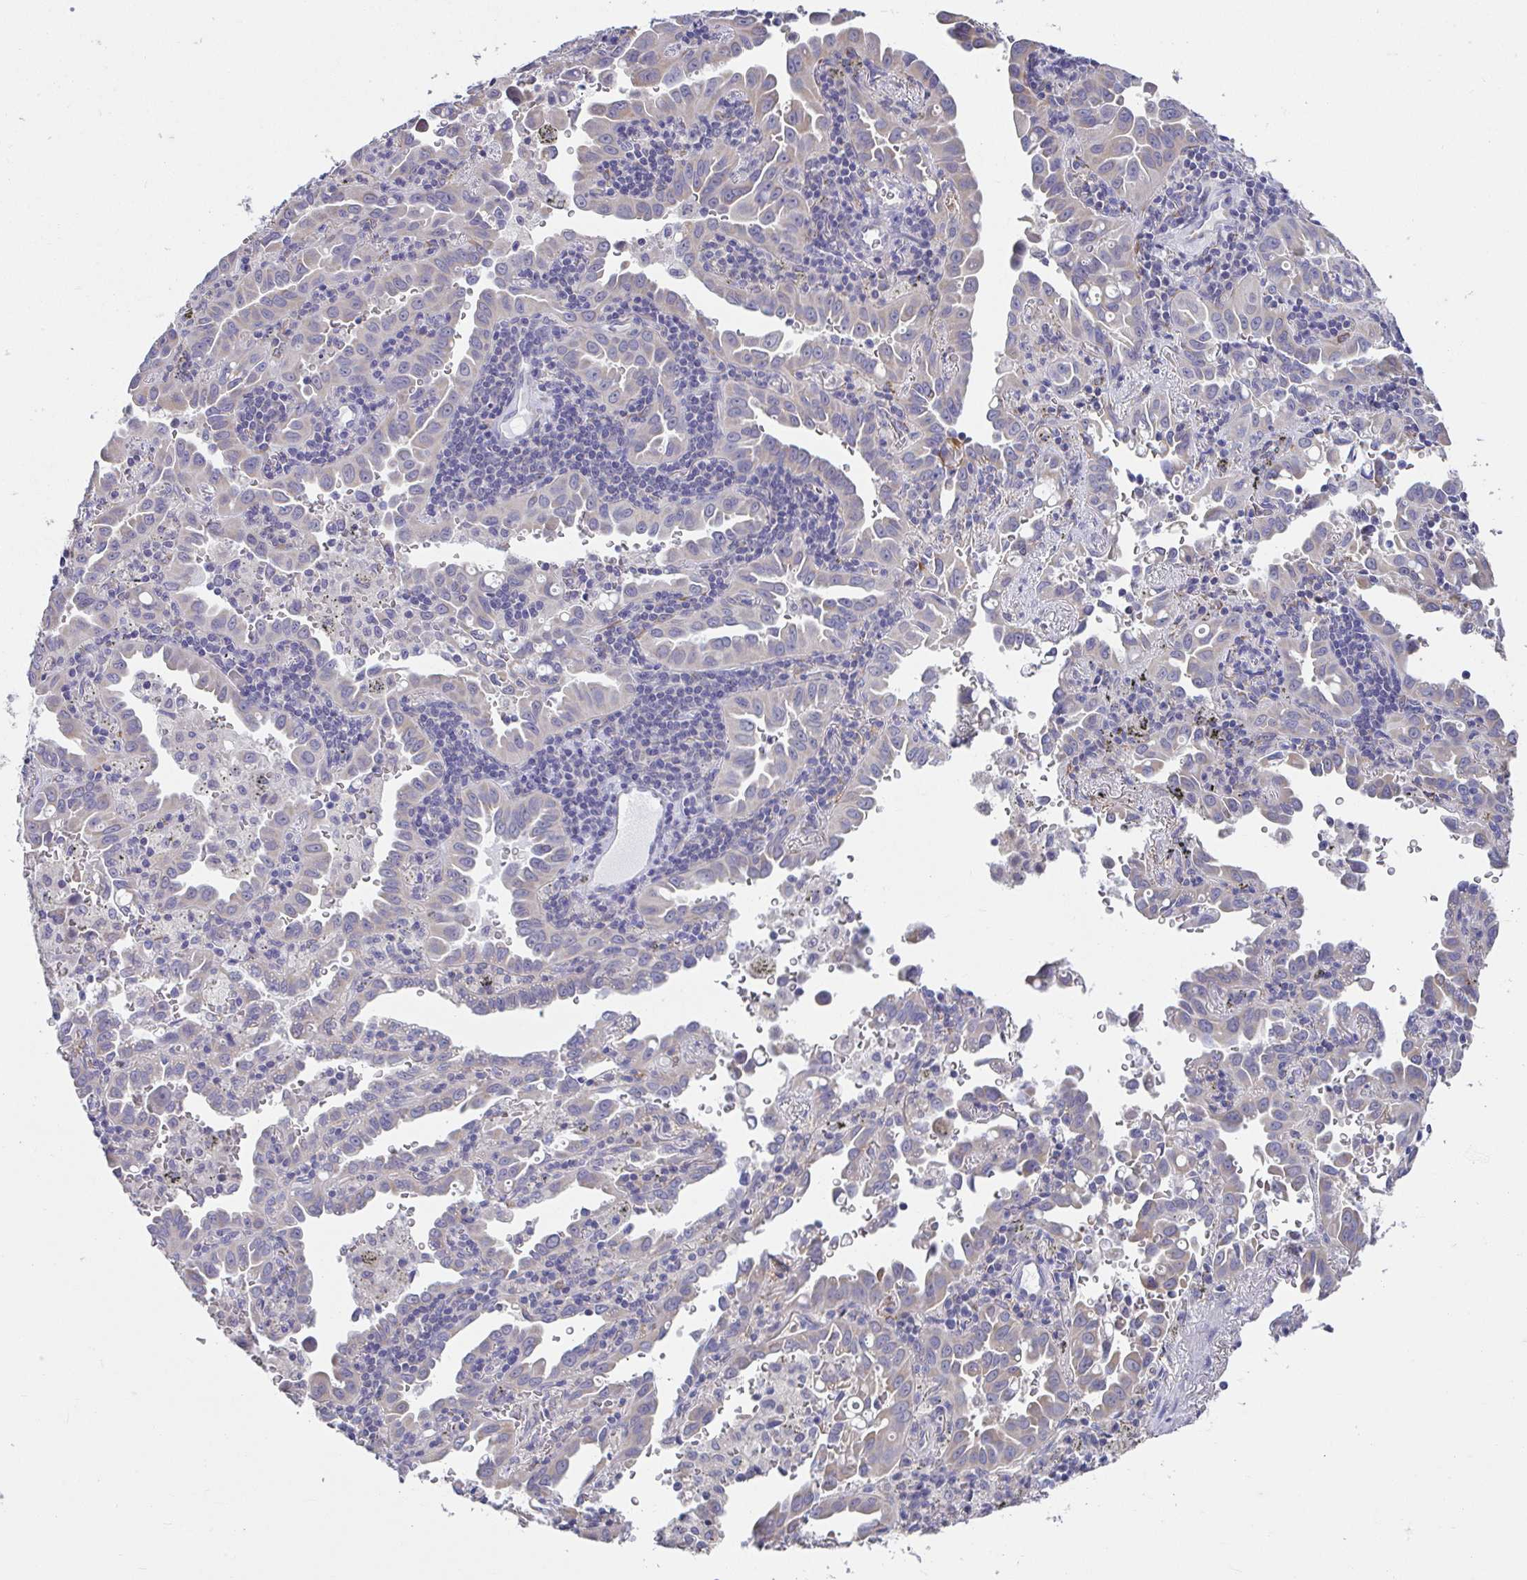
{"staining": {"intensity": "negative", "quantity": "none", "location": "none"}, "tissue": "lung cancer", "cell_type": "Tumor cells", "image_type": "cancer", "snomed": [{"axis": "morphology", "description": "Adenocarcinoma, NOS"}, {"axis": "topography", "description": "Lung"}], "caption": "The image demonstrates no staining of tumor cells in lung cancer.", "gene": "CXCR1", "patient": {"sex": "male", "age": 68}}